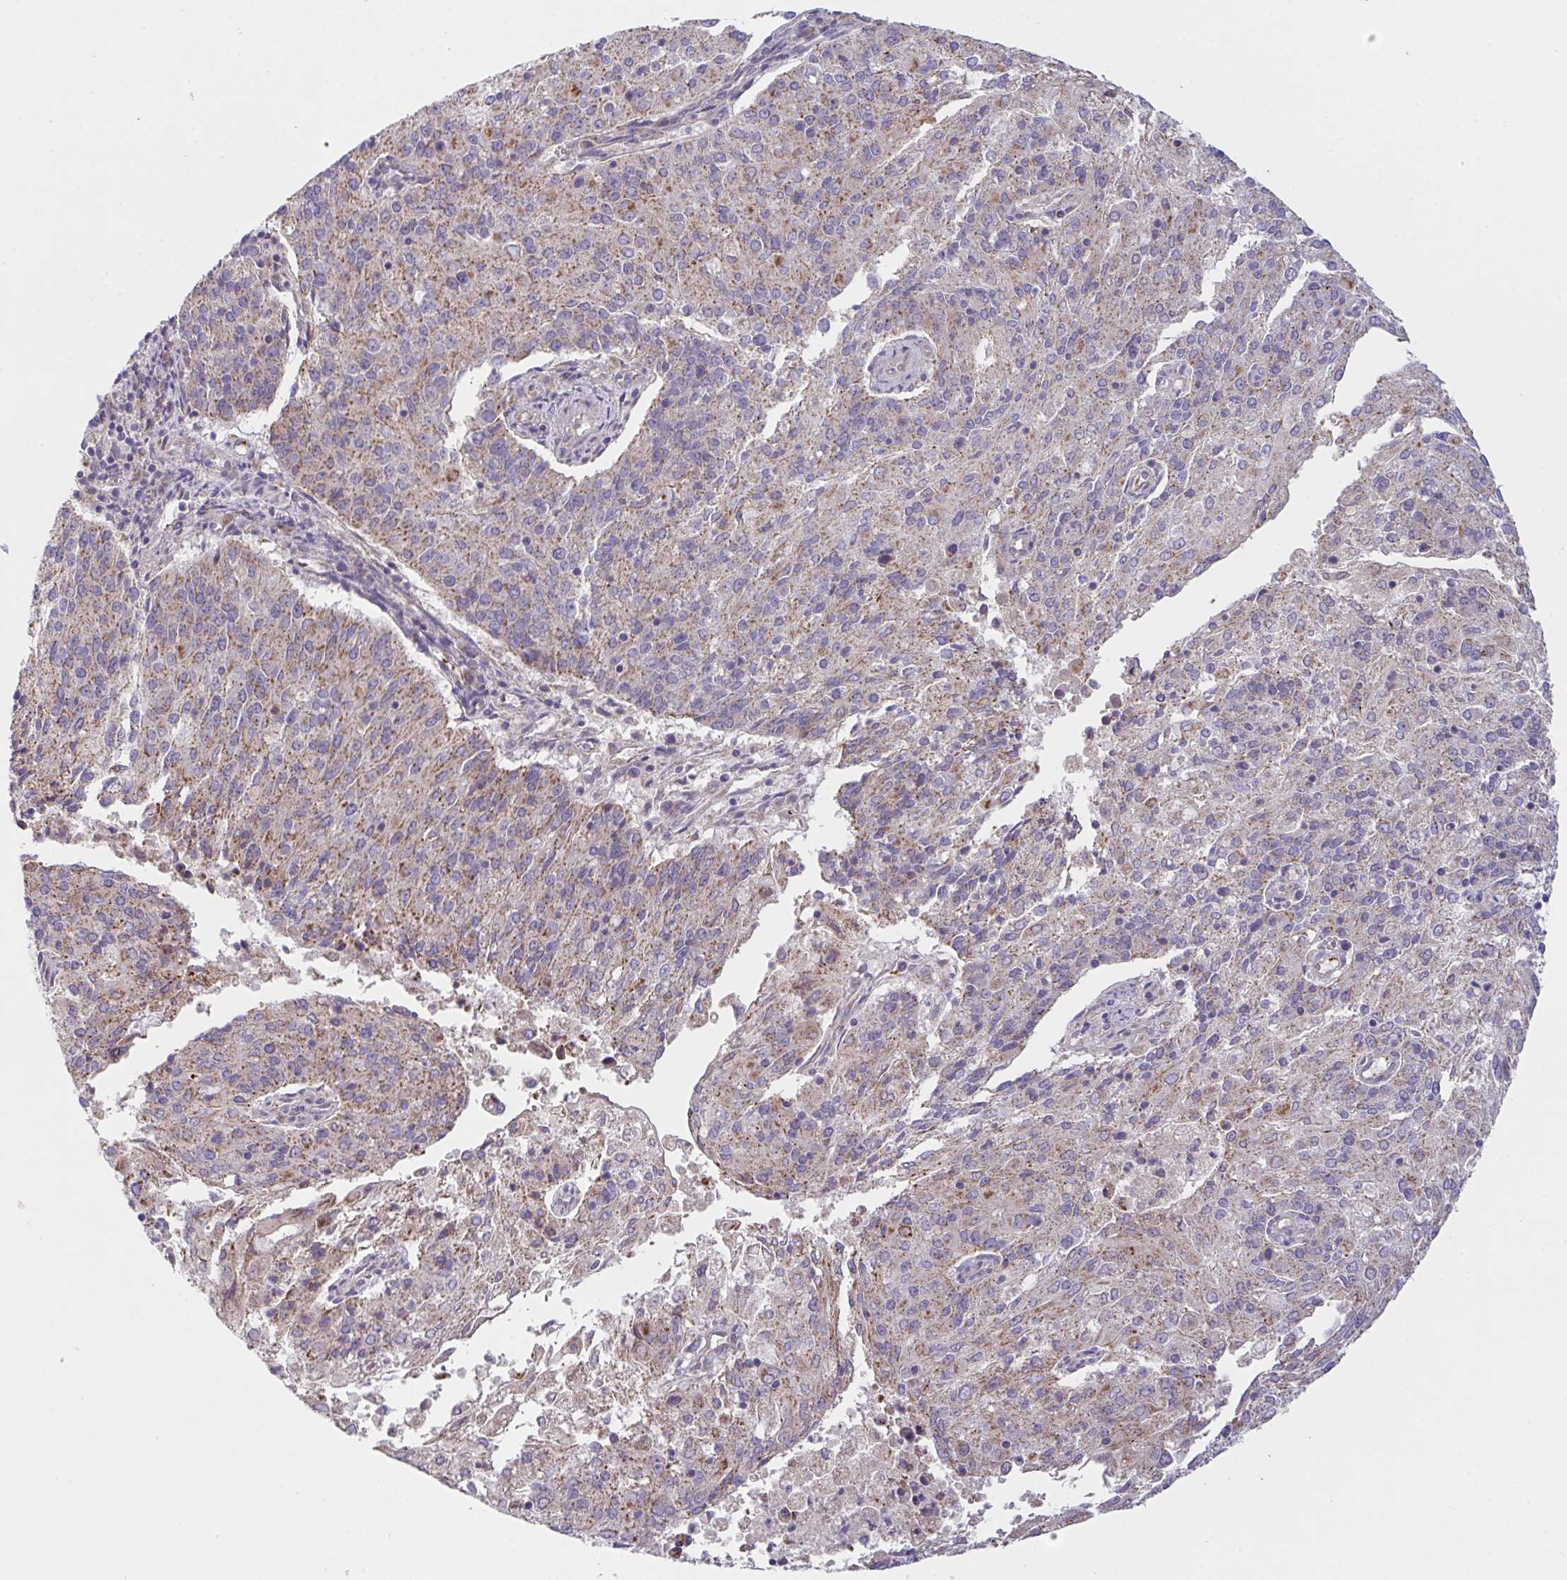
{"staining": {"intensity": "moderate", "quantity": "<25%", "location": "cytoplasmic/membranous"}, "tissue": "endometrial cancer", "cell_type": "Tumor cells", "image_type": "cancer", "snomed": [{"axis": "morphology", "description": "Adenocarcinoma, NOS"}, {"axis": "topography", "description": "Endometrium"}], "caption": "Endometrial cancer (adenocarcinoma) was stained to show a protein in brown. There is low levels of moderate cytoplasmic/membranous expression in approximately <25% of tumor cells.", "gene": "MRPS2", "patient": {"sex": "female", "age": 82}}